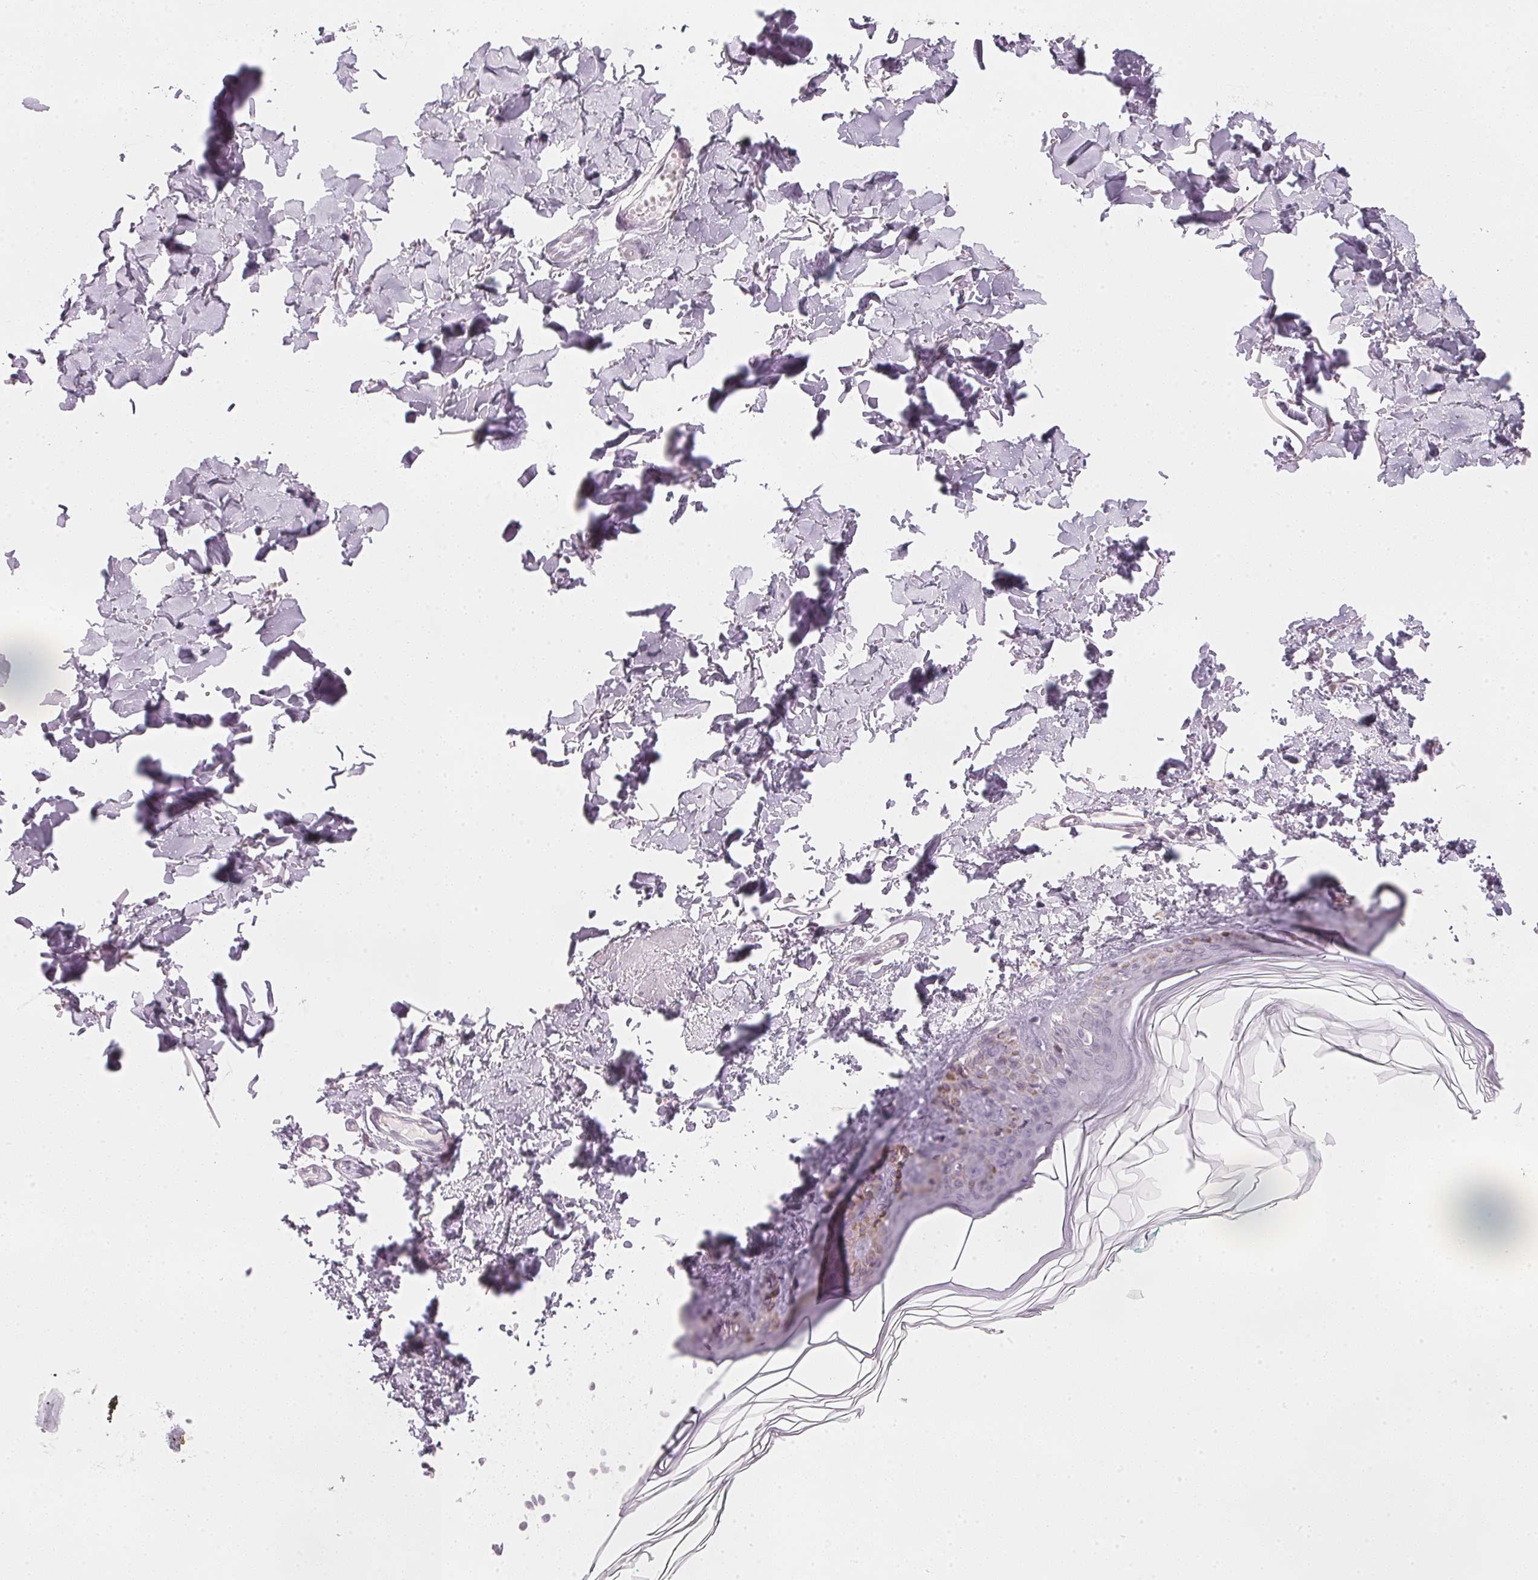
{"staining": {"intensity": "negative", "quantity": "none", "location": "none"}, "tissue": "skin", "cell_type": "Fibroblasts", "image_type": "normal", "snomed": [{"axis": "morphology", "description": "Normal tissue, NOS"}, {"axis": "topography", "description": "Skin"}, {"axis": "topography", "description": "Peripheral nerve tissue"}], "caption": "A histopathology image of human skin is negative for staining in fibroblasts. (Immunohistochemistry, brightfield microscopy, high magnification).", "gene": "SFRP4", "patient": {"sex": "female", "age": 45}}